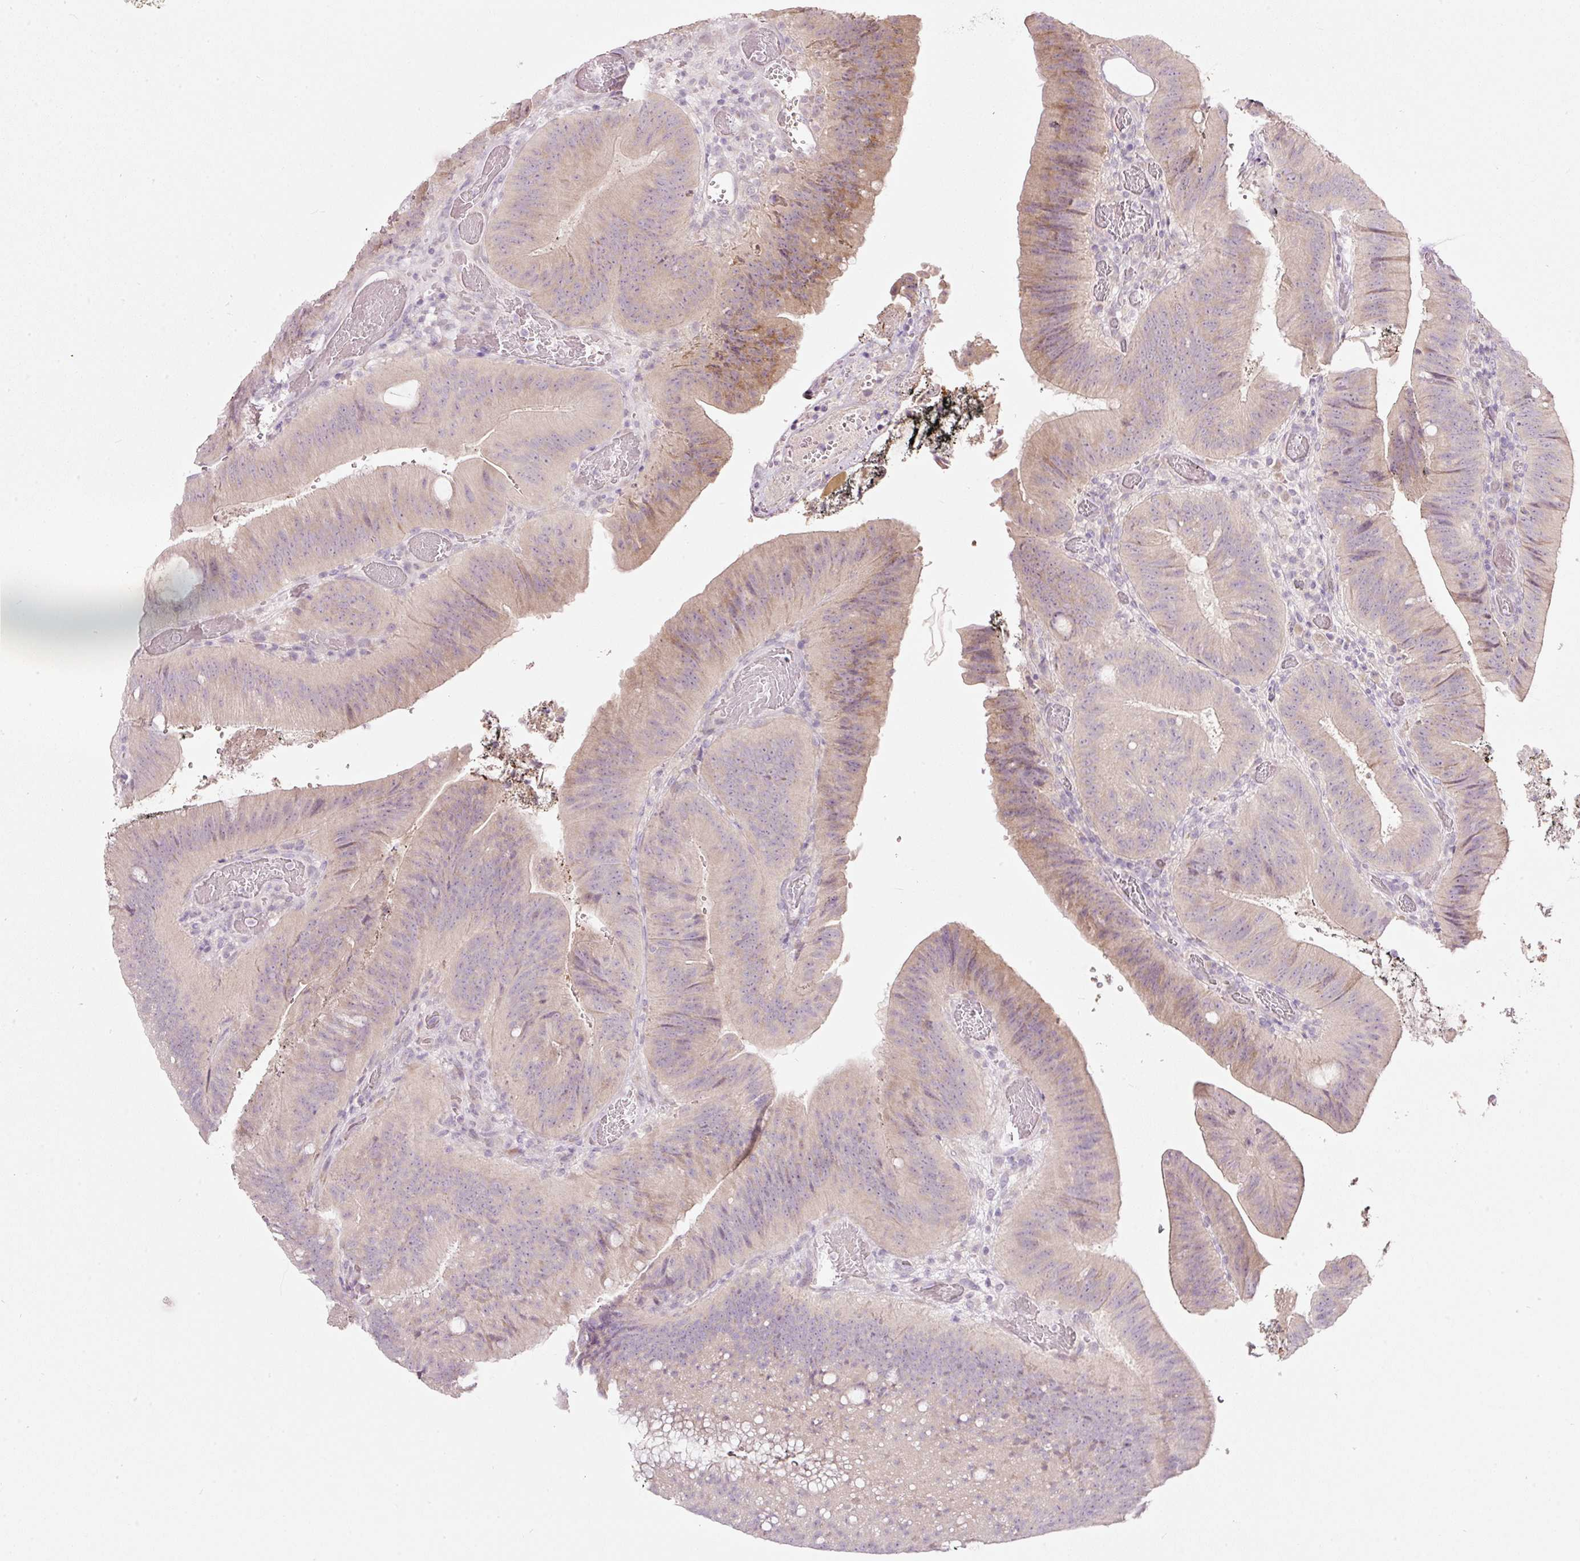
{"staining": {"intensity": "weak", "quantity": "<25%", "location": "cytoplasmic/membranous"}, "tissue": "colorectal cancer", "cell_type": "Tumor cells", "image_type": "cancer", "snomed": [{"axis": "morphology", "description": "Adenocarcinoma, NOS"}, {"axis": "topography", "description": "Colon"}], "caption": "High power microscopy photomicrograph of an immunohistochemistry (IHC) image of adenocarcinoma (colorectal), revealing no significant positivity in tumor cells. (DAB immunohistochemistry (IHC) visualized using brightfield microscopy, high magnification).", "gene": "RSPO2", "patient": {"sex": "female", "age": 43}}